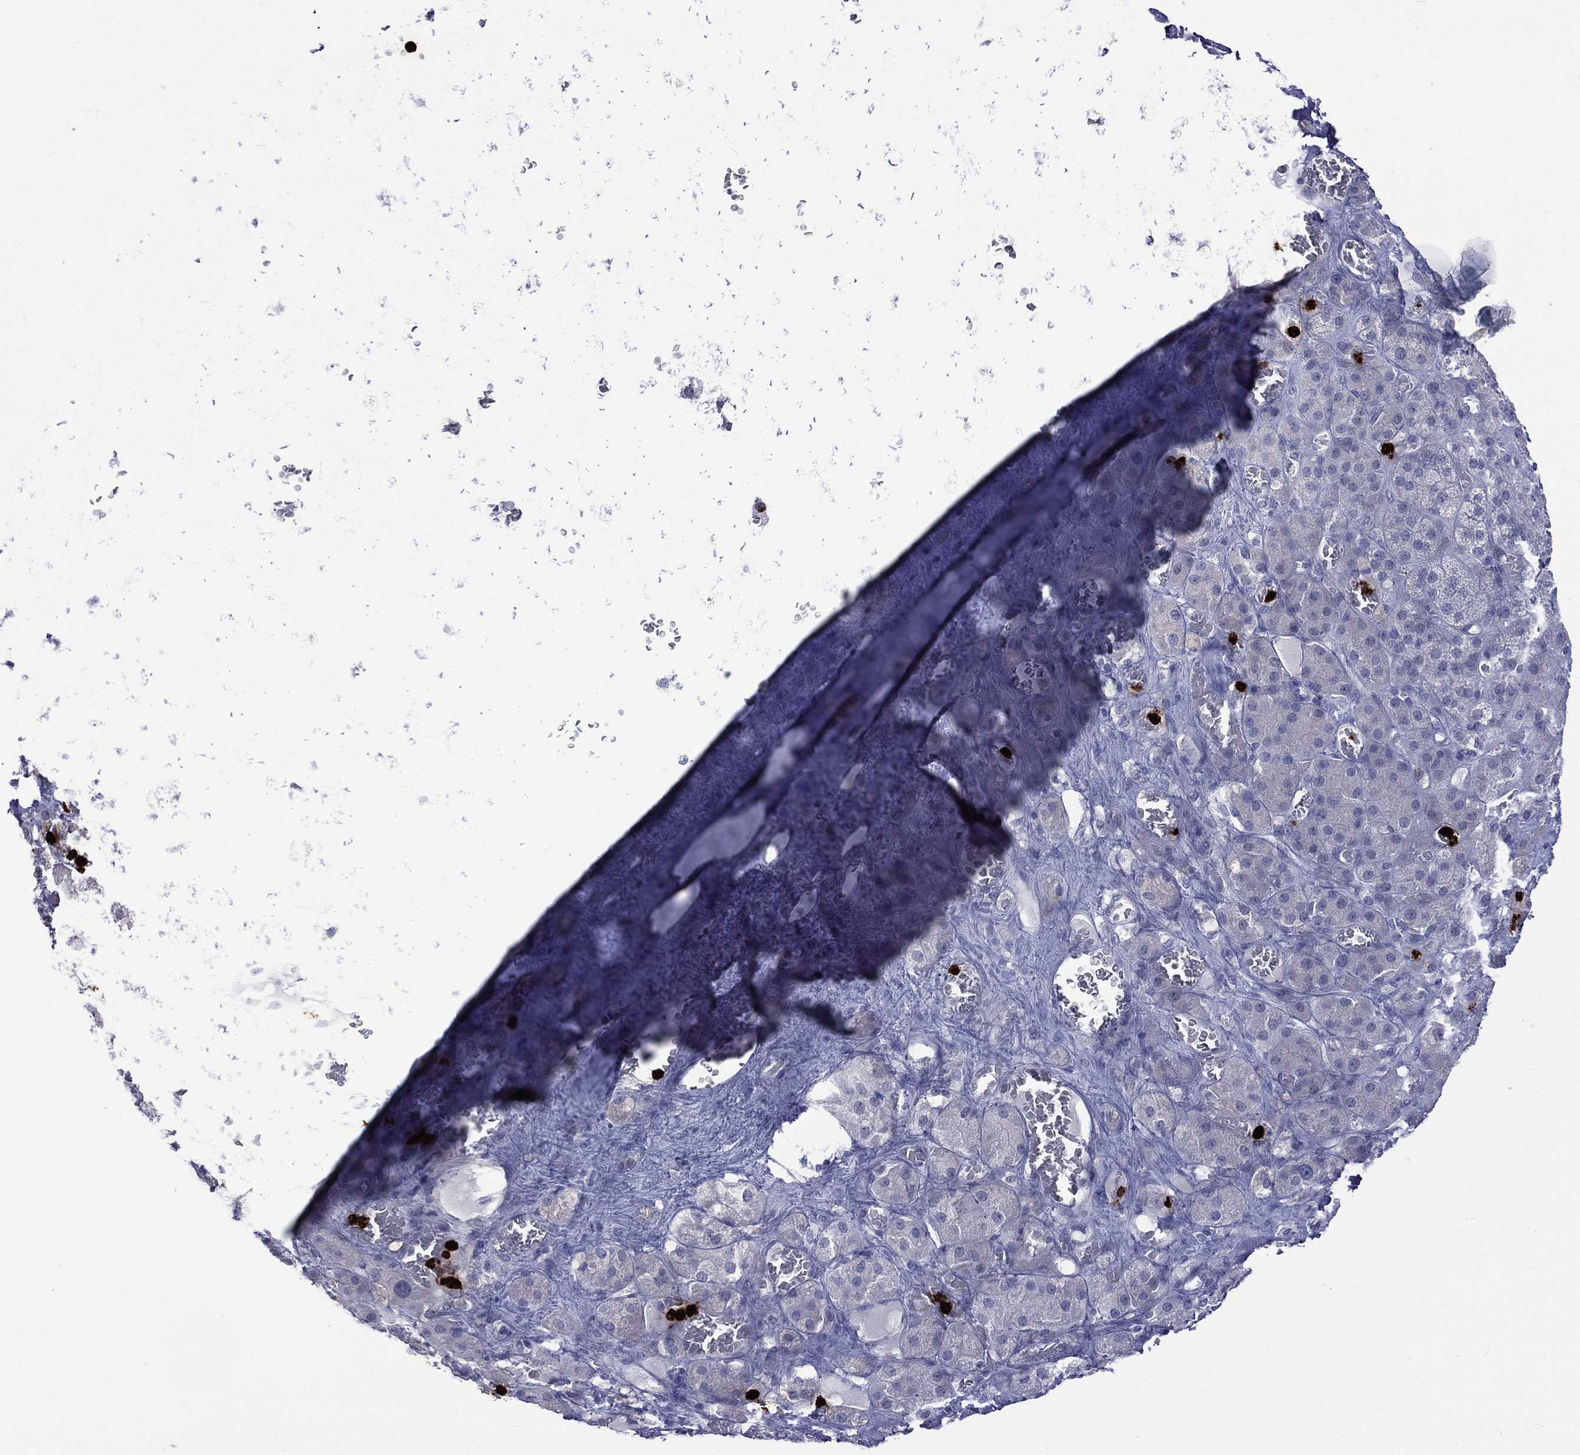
{"staining": {"intensity": "negative", "quantity": "none", "location": "none"}, "tissue": "adrenal gland", "cell_type": "Glandular cells", "image_type": "normal", "snomed": [{"axis": "morphology", "description": "Normal tissue, NOS"}, {"axis": "topography", "description": "Adrenal gland"}], "caption": "Immunohistochemistry histopathology image of normal adrenal gland: adrenal gland stained with DAB exhibits no significant protein positivity in glandular cells.", "gene": "ELANE", "patient": {"sex": "male", "age": 70}}